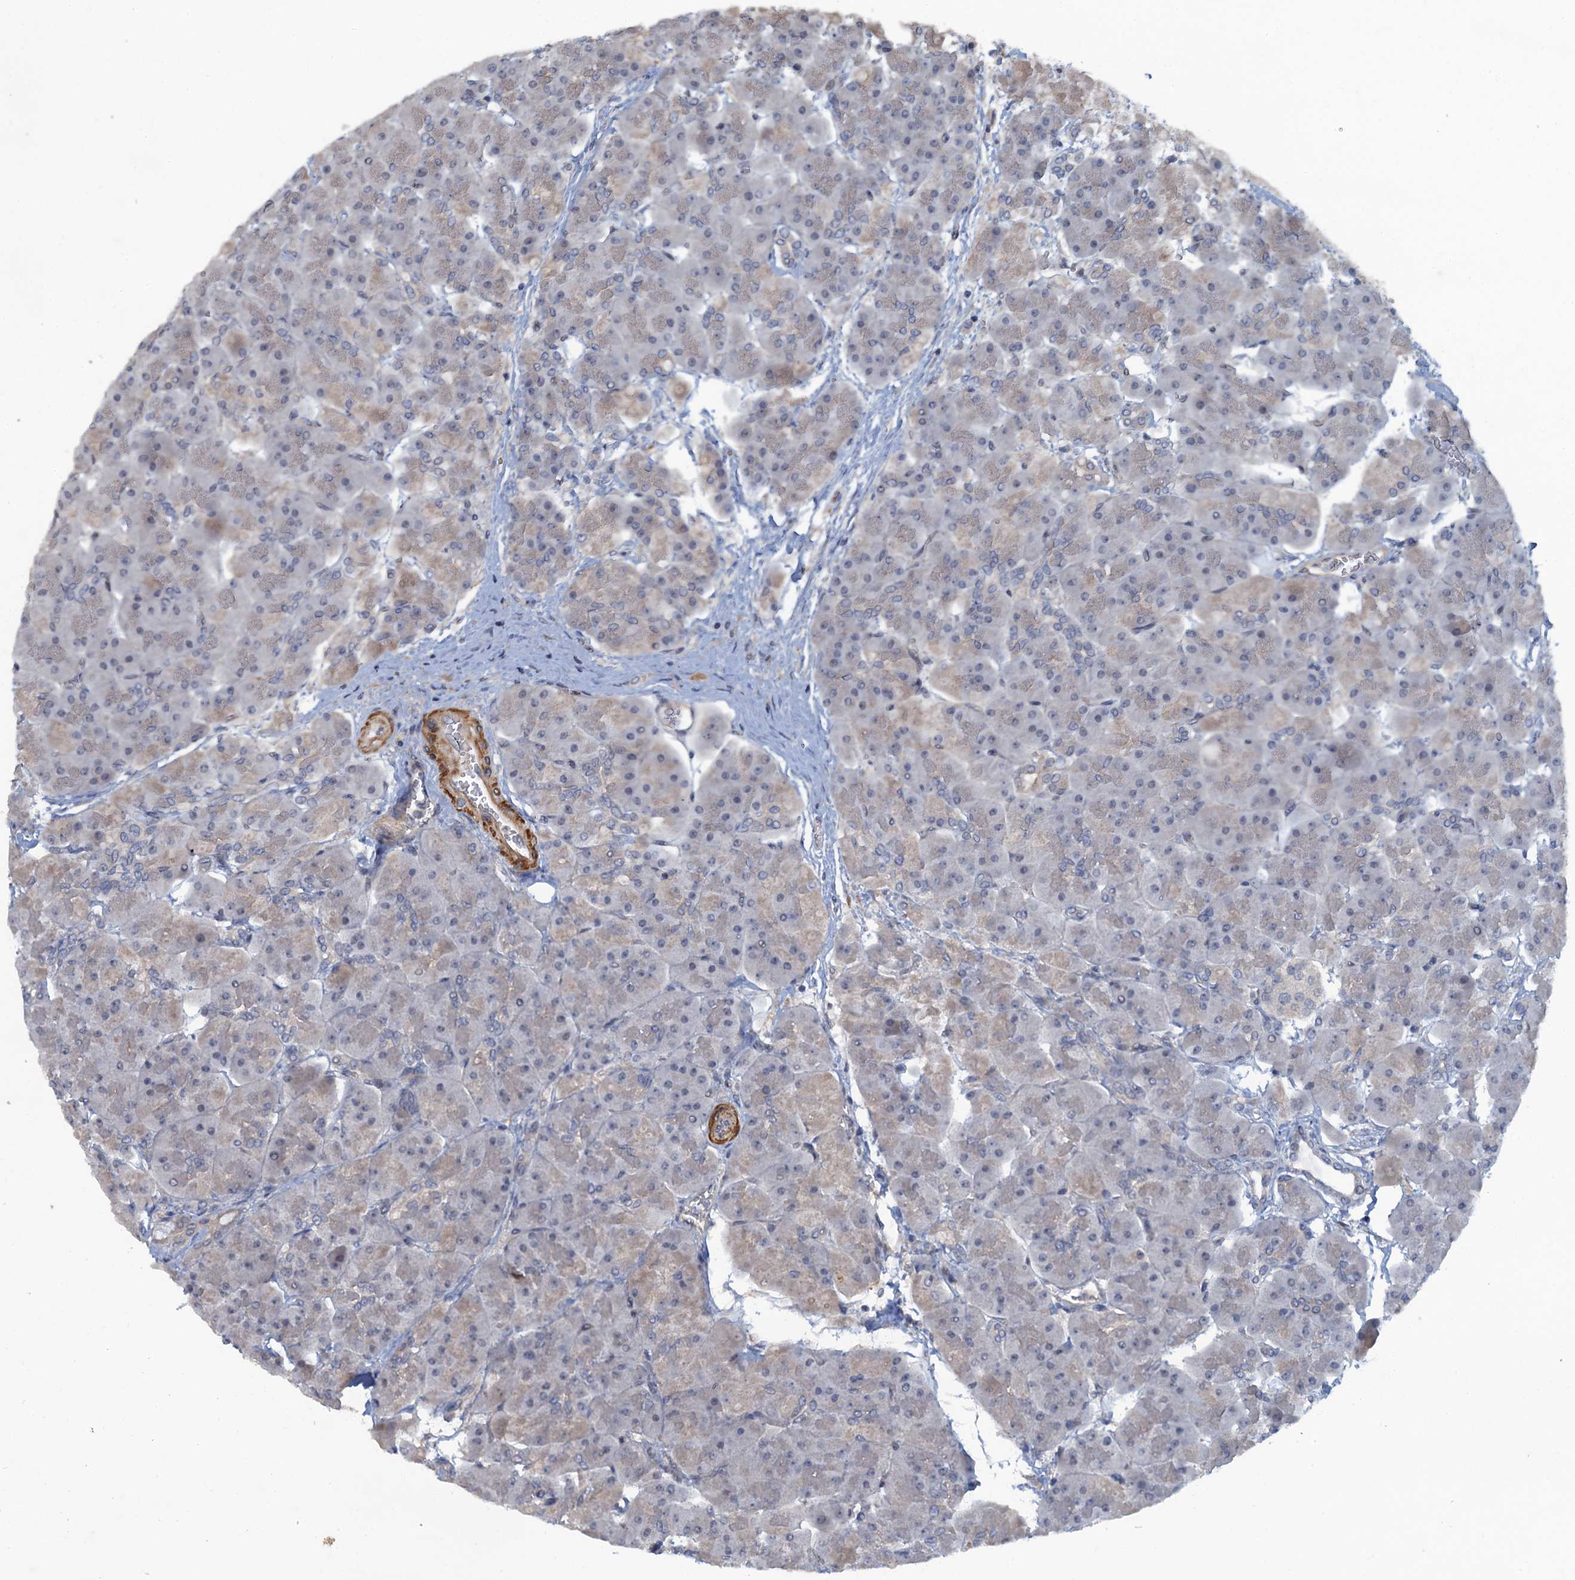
{"staining": {"intensity": "weak", "quantity": "25%-75%", "location": "cytoplasmic/membranous"}, "tissue": "pancreas", "cell_type": "Exocrine glandular cells", "image_type": "normal", "snomed": [{"axis": "morphology", "description": "Normal tissue, NOS"}, {"axis": "topography", "description": "Pancreas"}], "caption": "Brown immunohistochemical staining in normal human pancreas exhibits weak cytoplasmic/membranous expression in about 25%-75% of exocrine glandular cells.", "gene": "MYO16", "patient": {"sex": "male", "age": 66}}